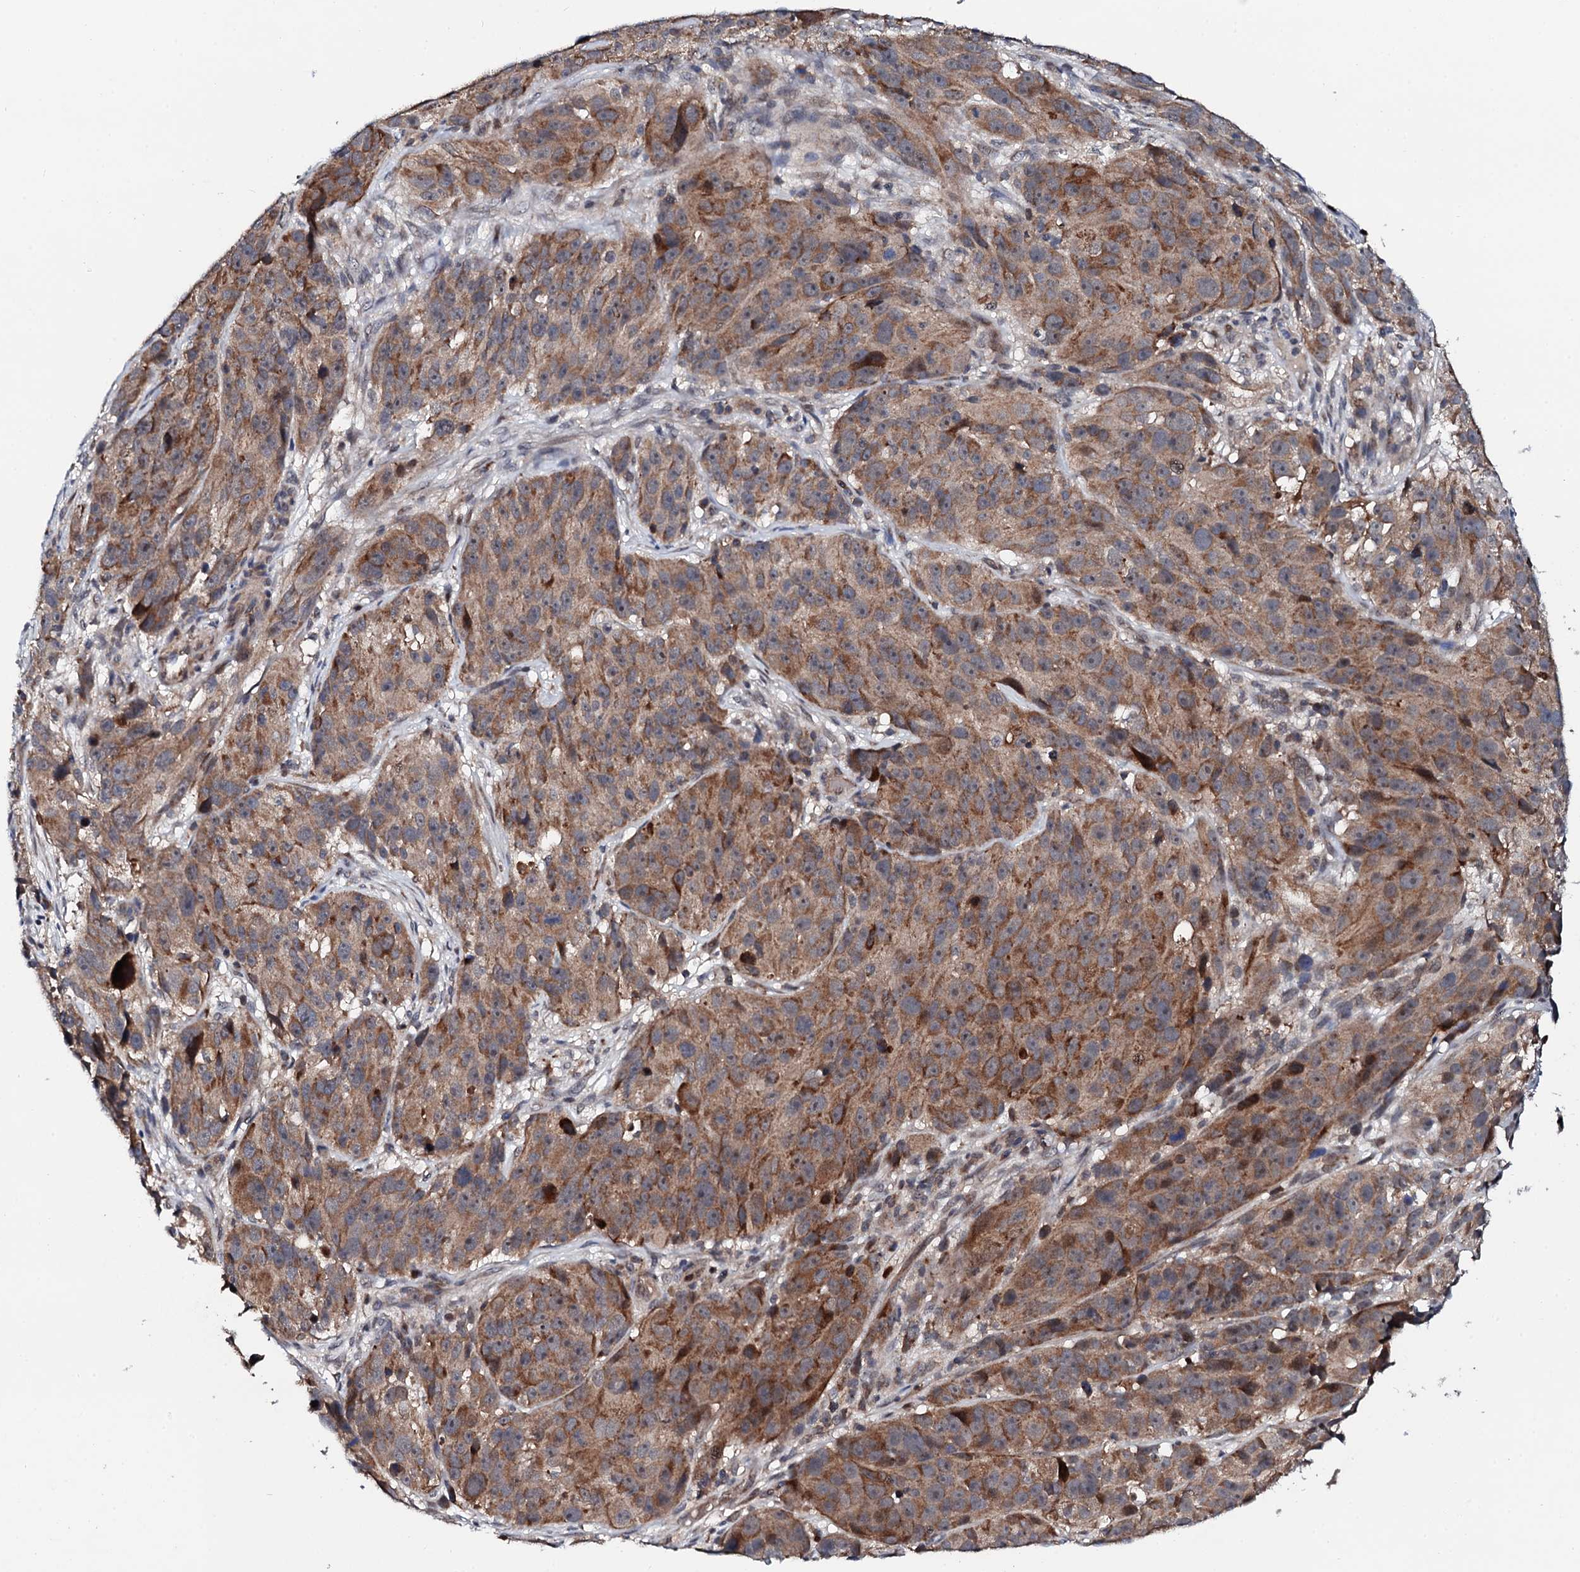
{"staining": {"intensity": "moderate", "quantity": ">75%", "location": "cytoplasmic/membranous"}, "tissue": "melanoma", "cell_type": "Tumor cells", "image_type": "cancer", "snomed": [{"axis": "morphology", "description": "Malignant melanoma, NOS"}, {"axis": "topography", "description": "Skin"}], "caption": "Melanoma stained with DAB (3,3'-diaminobenzidine) immunohistochemistry (IHC) displays medium levels of moderate cytoplasmic/membranous expression in approximately >75% of tumor cells. The protein is stained brown, and the nuclei are stained in blue (DAB (3,3'-diaminobenzidine) IHC with brightfield microscopy, high magnification).", "gene": "COG4", "patient": {"sex": "male", "age": 84}}